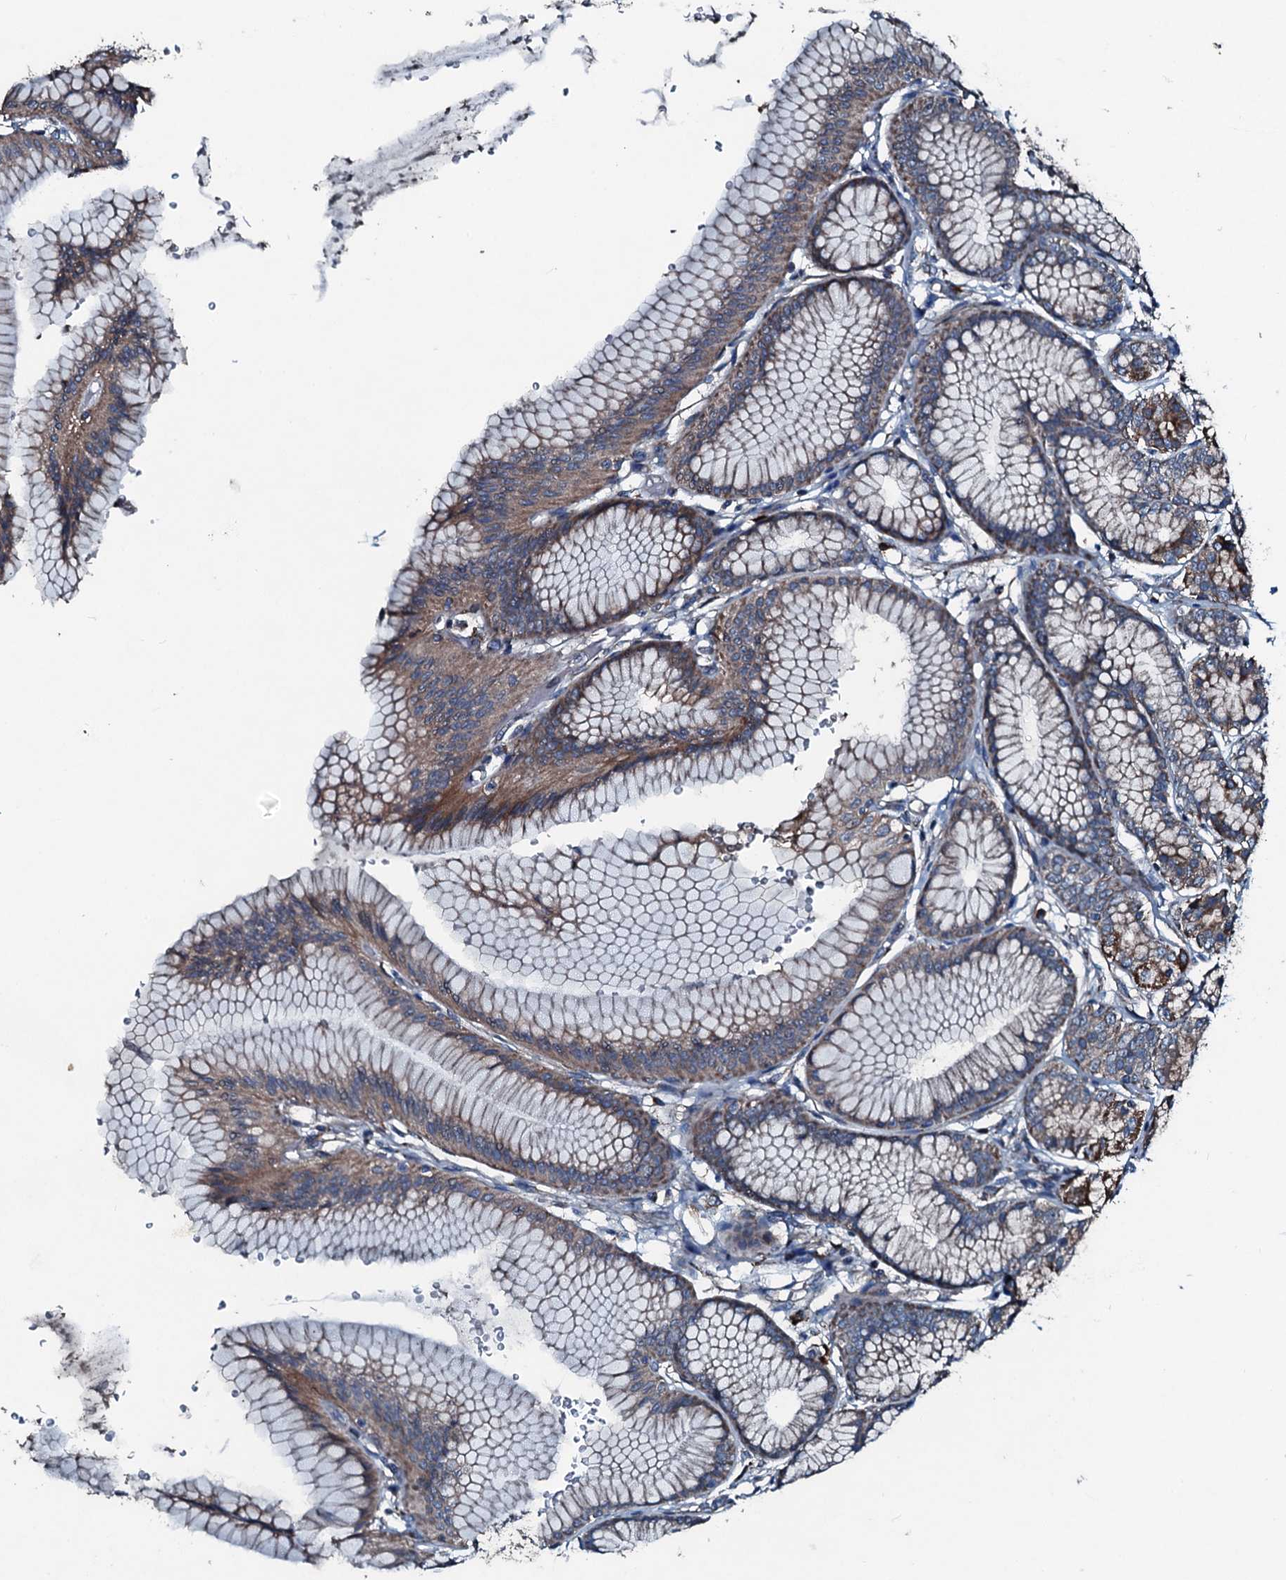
{"staining": {"intensity": "strong", "quantity": "25%-75%", "location": "cytoplasmic/membranous"}, "tissue": "stomach", "cell_type": "Glandular cells", "image_type": "normal", "snomed": [{"axis": "morphology", "description": "Normal tissue, NOS"}, {"axis": "morphology", "description": "Adenocarcinoma, NOS"}, {"axis": "morphology", "description": "Adenocarcinoma, High grade"}, {"axis": "topography", "description": "Stomach, upper"}, {"axis": "topography", "description": "Stomach"}], "caption": "Immunohistochemistry (IHC) photomicrograph of normal human stomach stained for a protein (brown), which shows high levels of strong cytoplasmic/membranous staining in approximately 25%-75% of glandular cells.", "gene": "ACSS3", "patient": {"sex": "female", "age": 65}}